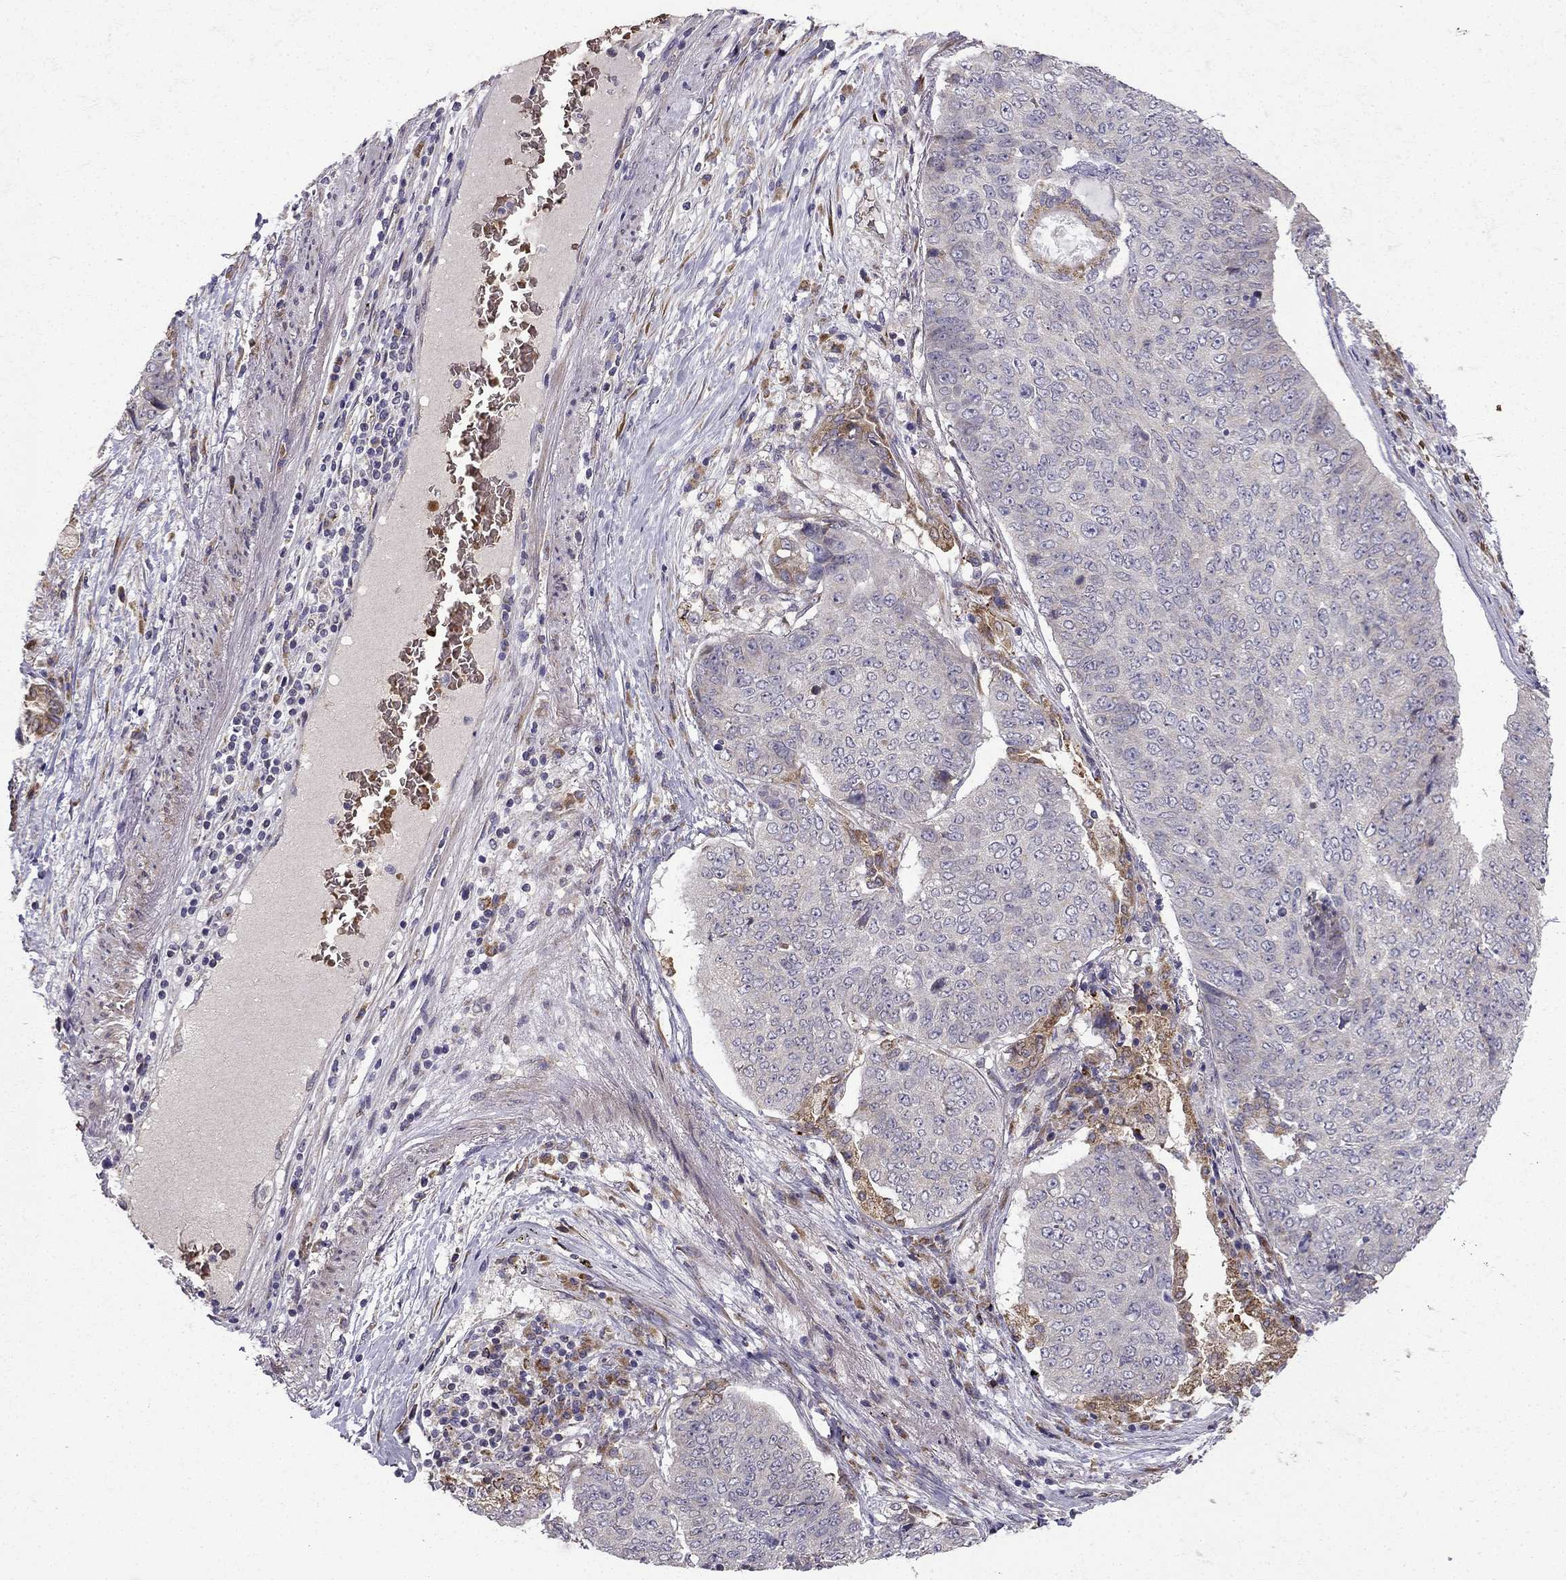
{"staining": {"intensity": "negative", "quantity": "none", "location": "none"}, "tissue": "lung cancer", "cell_type": "Tumor cells", "image_type": "cancer", "snomed": [{"axis": "morphology", "description": "Normal tissue, NOS"}, {"axis": "morphology", "description": "Squamous cell carcinoma, NOS"}, {"axis": "topography", "description": "Bronchus"}, {"axis": "topography", "description": "Lung"}], "caption": "Immunohistochemical staining of lung squamous cell carcinoma demonstrates no significant expression in tumor cells.", "gene": "B4GALT7", "patient": {"sex": "male", "age": 64}}